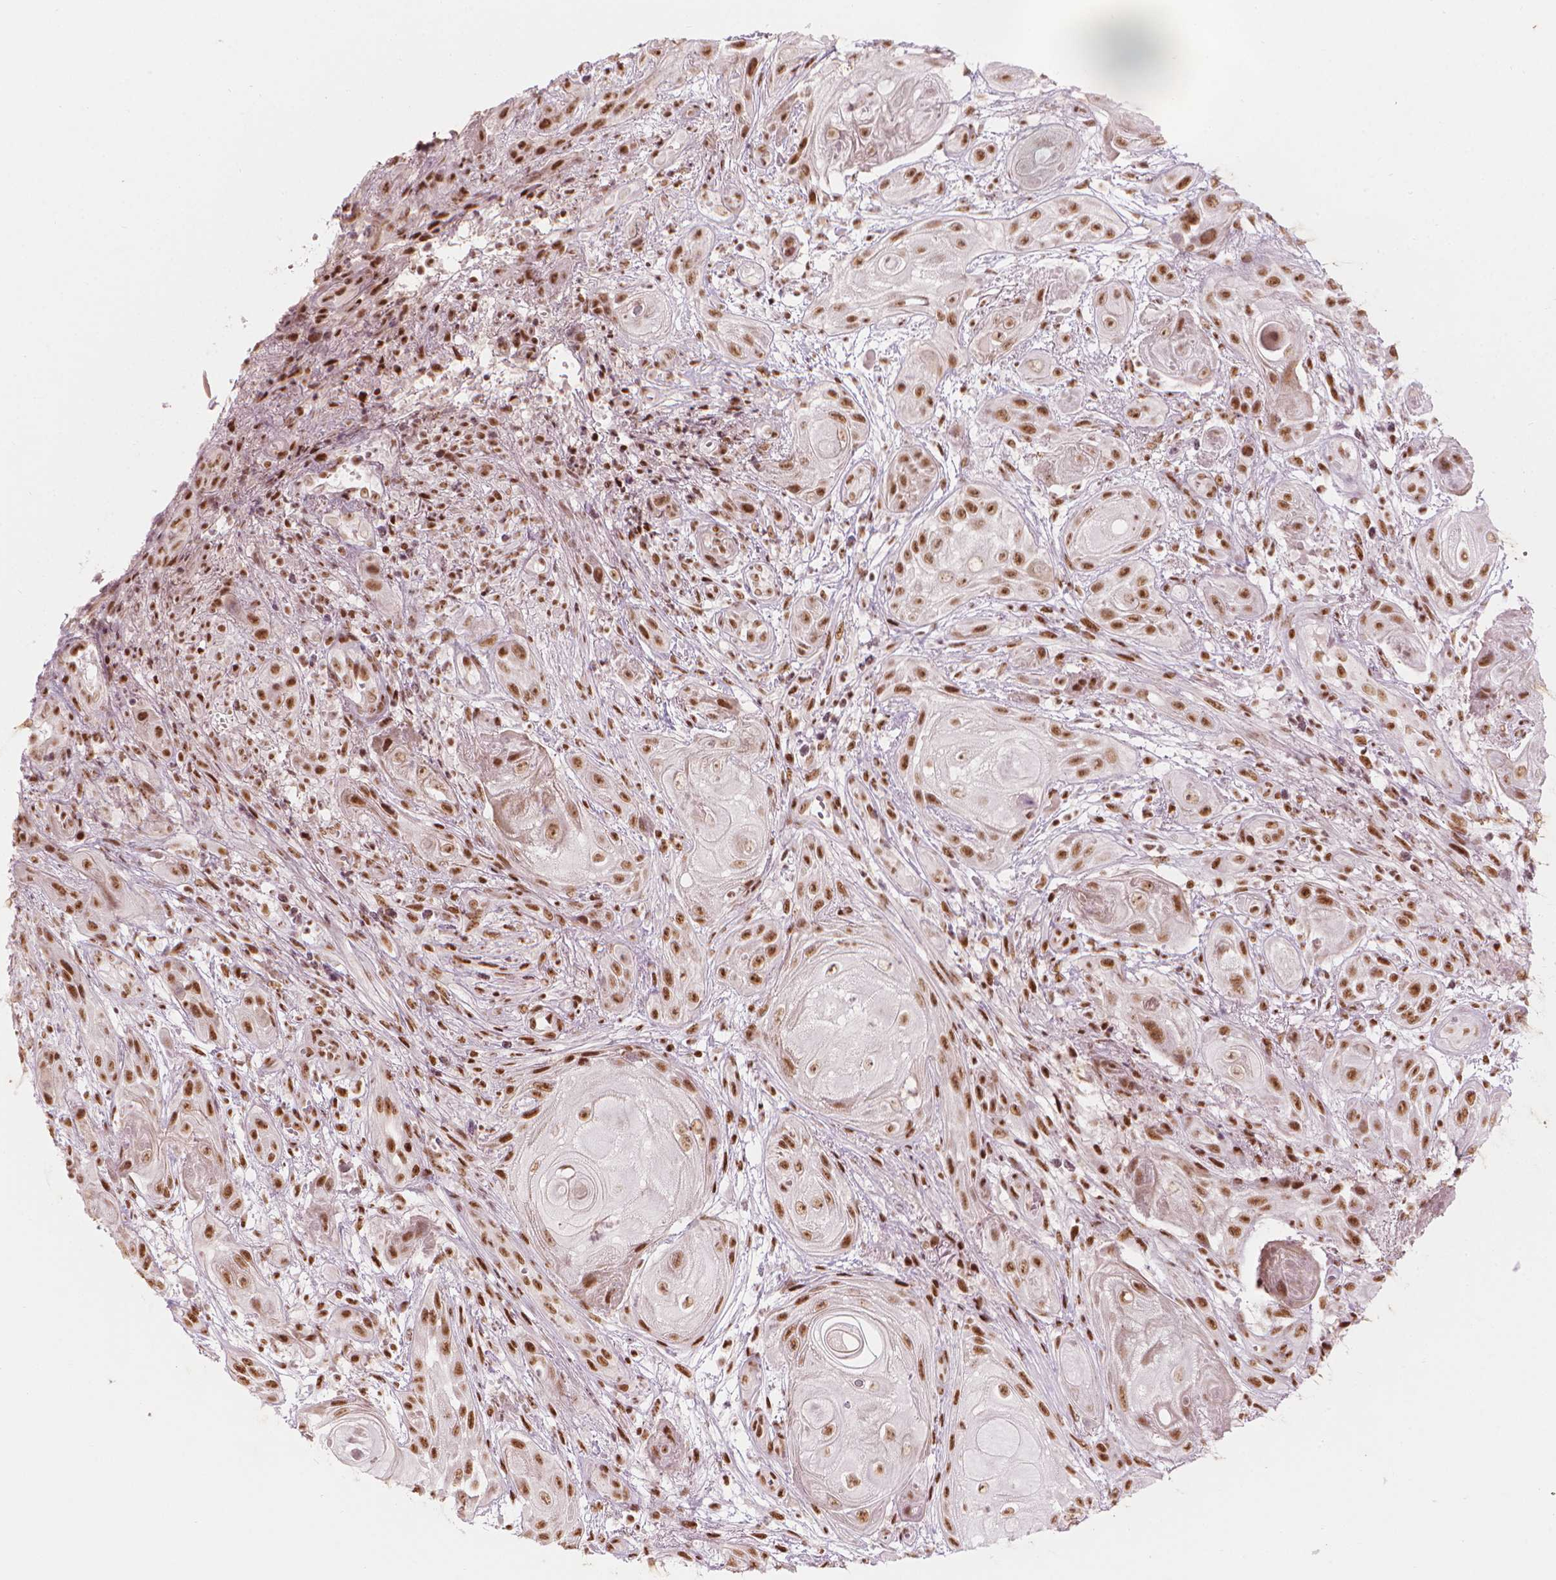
{"staining": {"intensity": "moderate", "quantity": ">75%", "location": "nuclear"}, "tissue": "skin cancer", "cell_type": "Tumor cells", "image_type": "cancer", "snomed": [{"axis": "morphology", "description": "Squamous cell carcinoma, NOS"}, {"axis": "topography", "description": "Skin"}], "caption": "Human skin squamous cell carcinoma stained with a brown dye demonstrates moderate nuclear positive staining in about >75% of tumor cells.", "gene": "ELF2", "patient": {"sex": "male", "age": 62}}